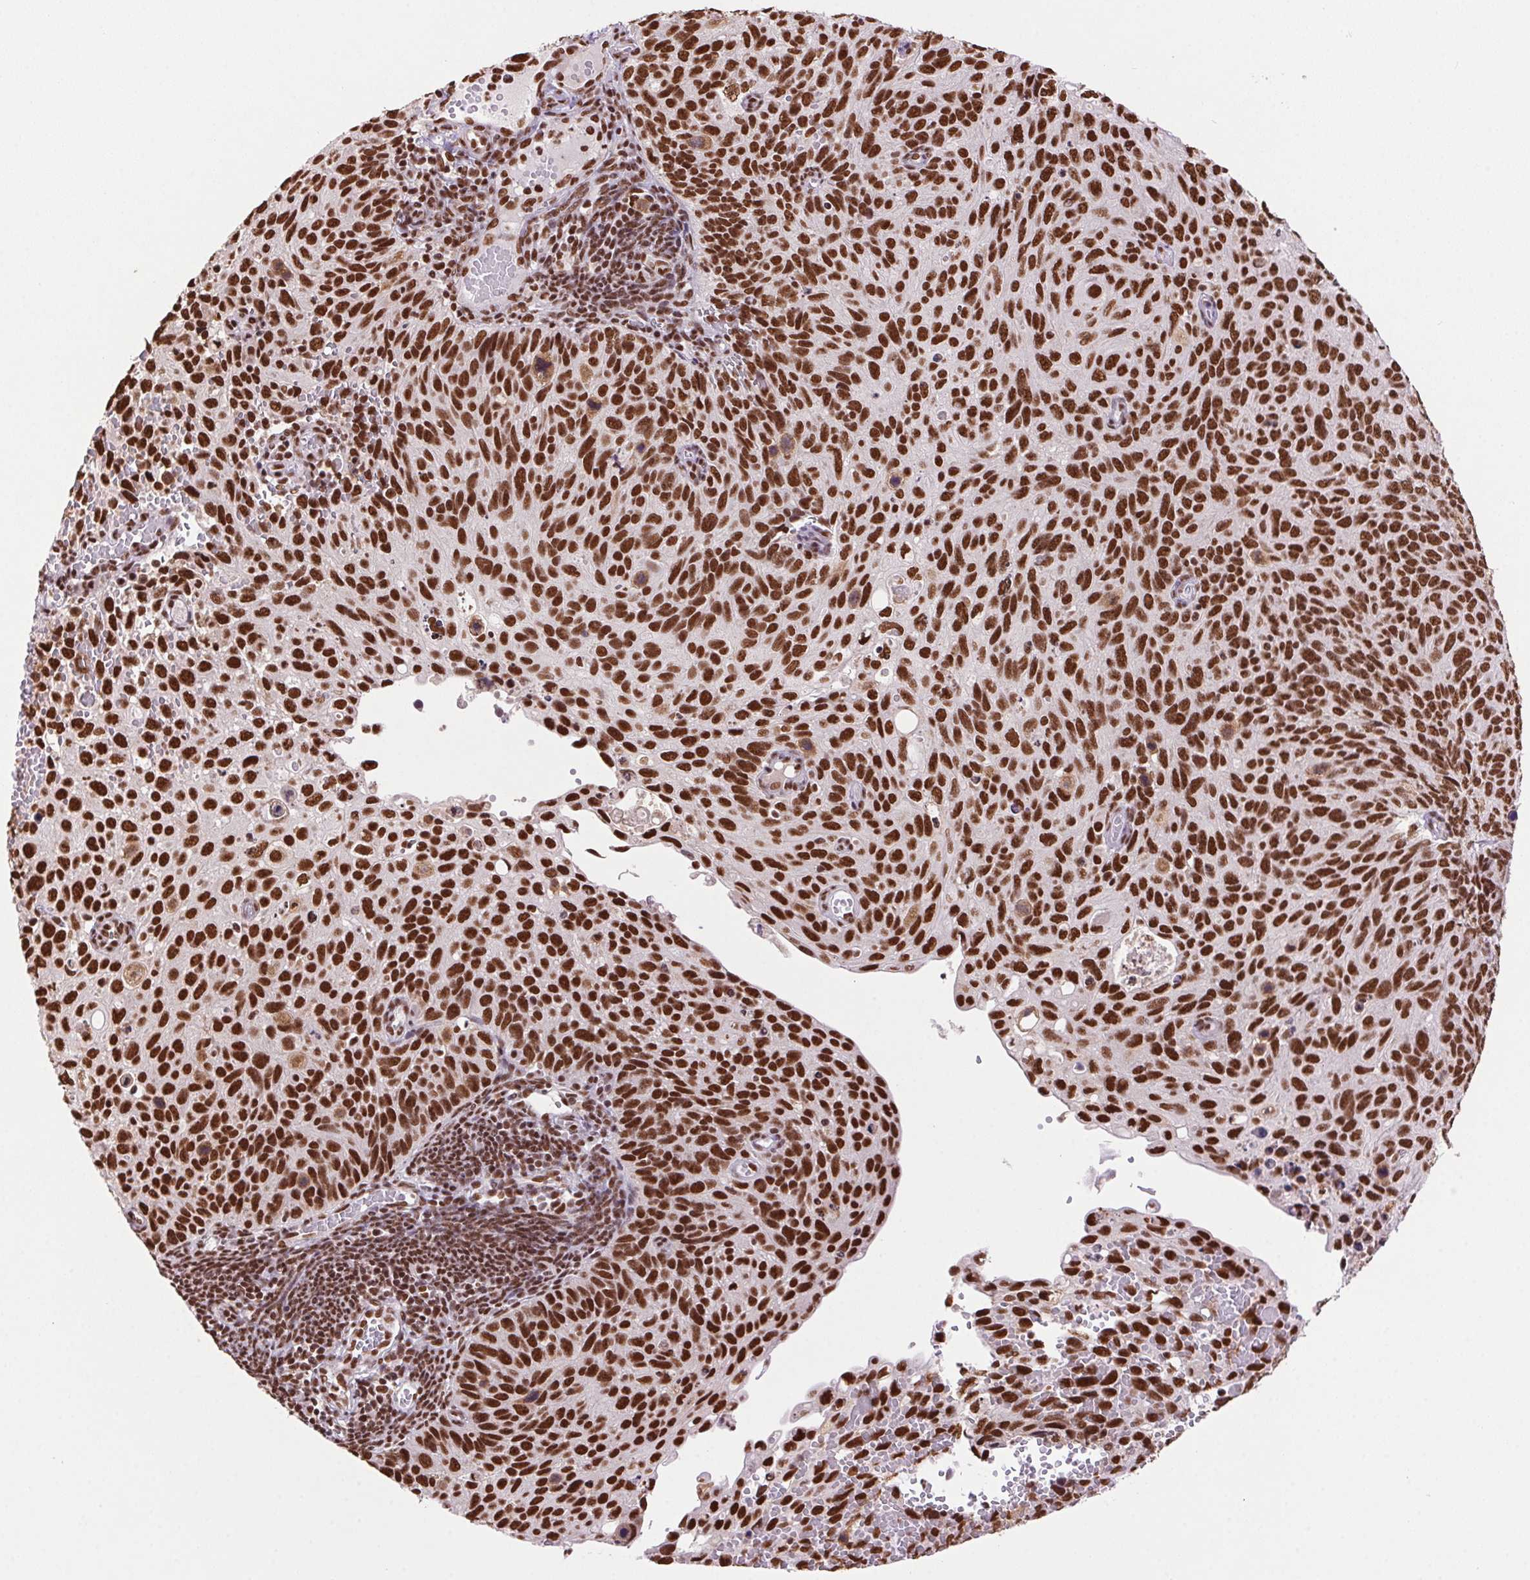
{"staining": {"intensity": "strong", "quantity": ">75%", "location": "nuclear"}, "tissue": "cervical cancer", "cell_type": "Tumor cells", "image_type": "cancer", "snomed": [{"axis": "morphology", "description": "Squamous cell carcinoma, NOS"}, {"axis": "topography", "description": "Cervix"}], "caption": "Immunohistochemical staining of cervical cancer (squamous cell carcinoma) exhibits high levels of strong nuclear staining in about >75% of tumor cells.", "gene": "ZNF207", "patient": {"sex": "female", "age": 70}}